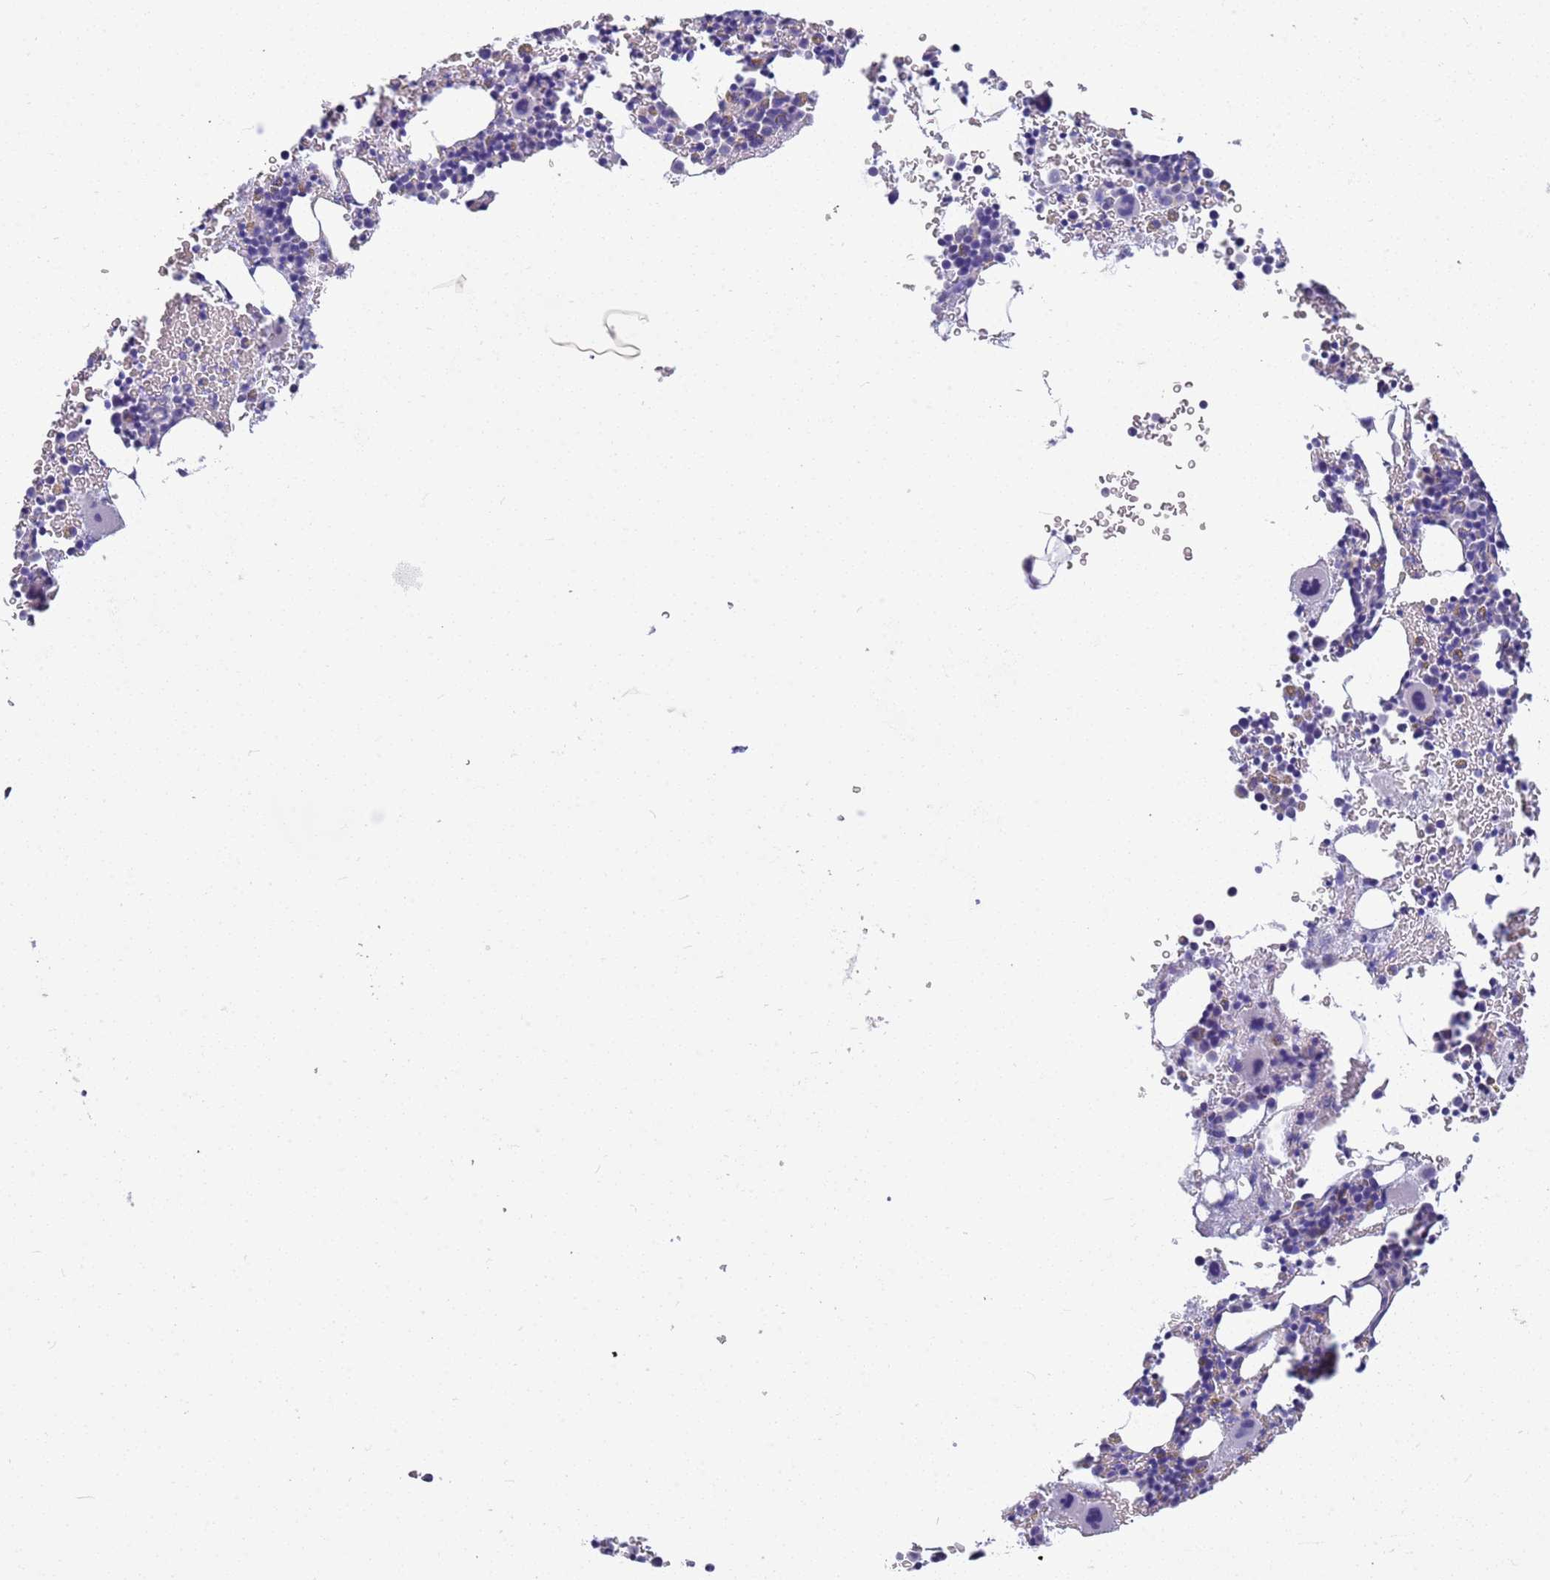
{"staining": {"intensity": "negative", "quantity": "none", "location": "none"}, "tissue": "bone marrow", "cell_type": "Hematopoietic cells", "image_type": "normal", "snomed": [{"axis": "morphology", "description": "Normal tissue, NOS"}, {"axis": "topography", "description": "Bone marrow"}], "caption": "A high-resolution image shows immunohistochemistry staining of normal bone marrow, which displays no significant positivity in hematopoietic cells. Nuclei are stained in blue.", "gene": "BRMS1L", "patient": {"sex": "male", "age": 41}}